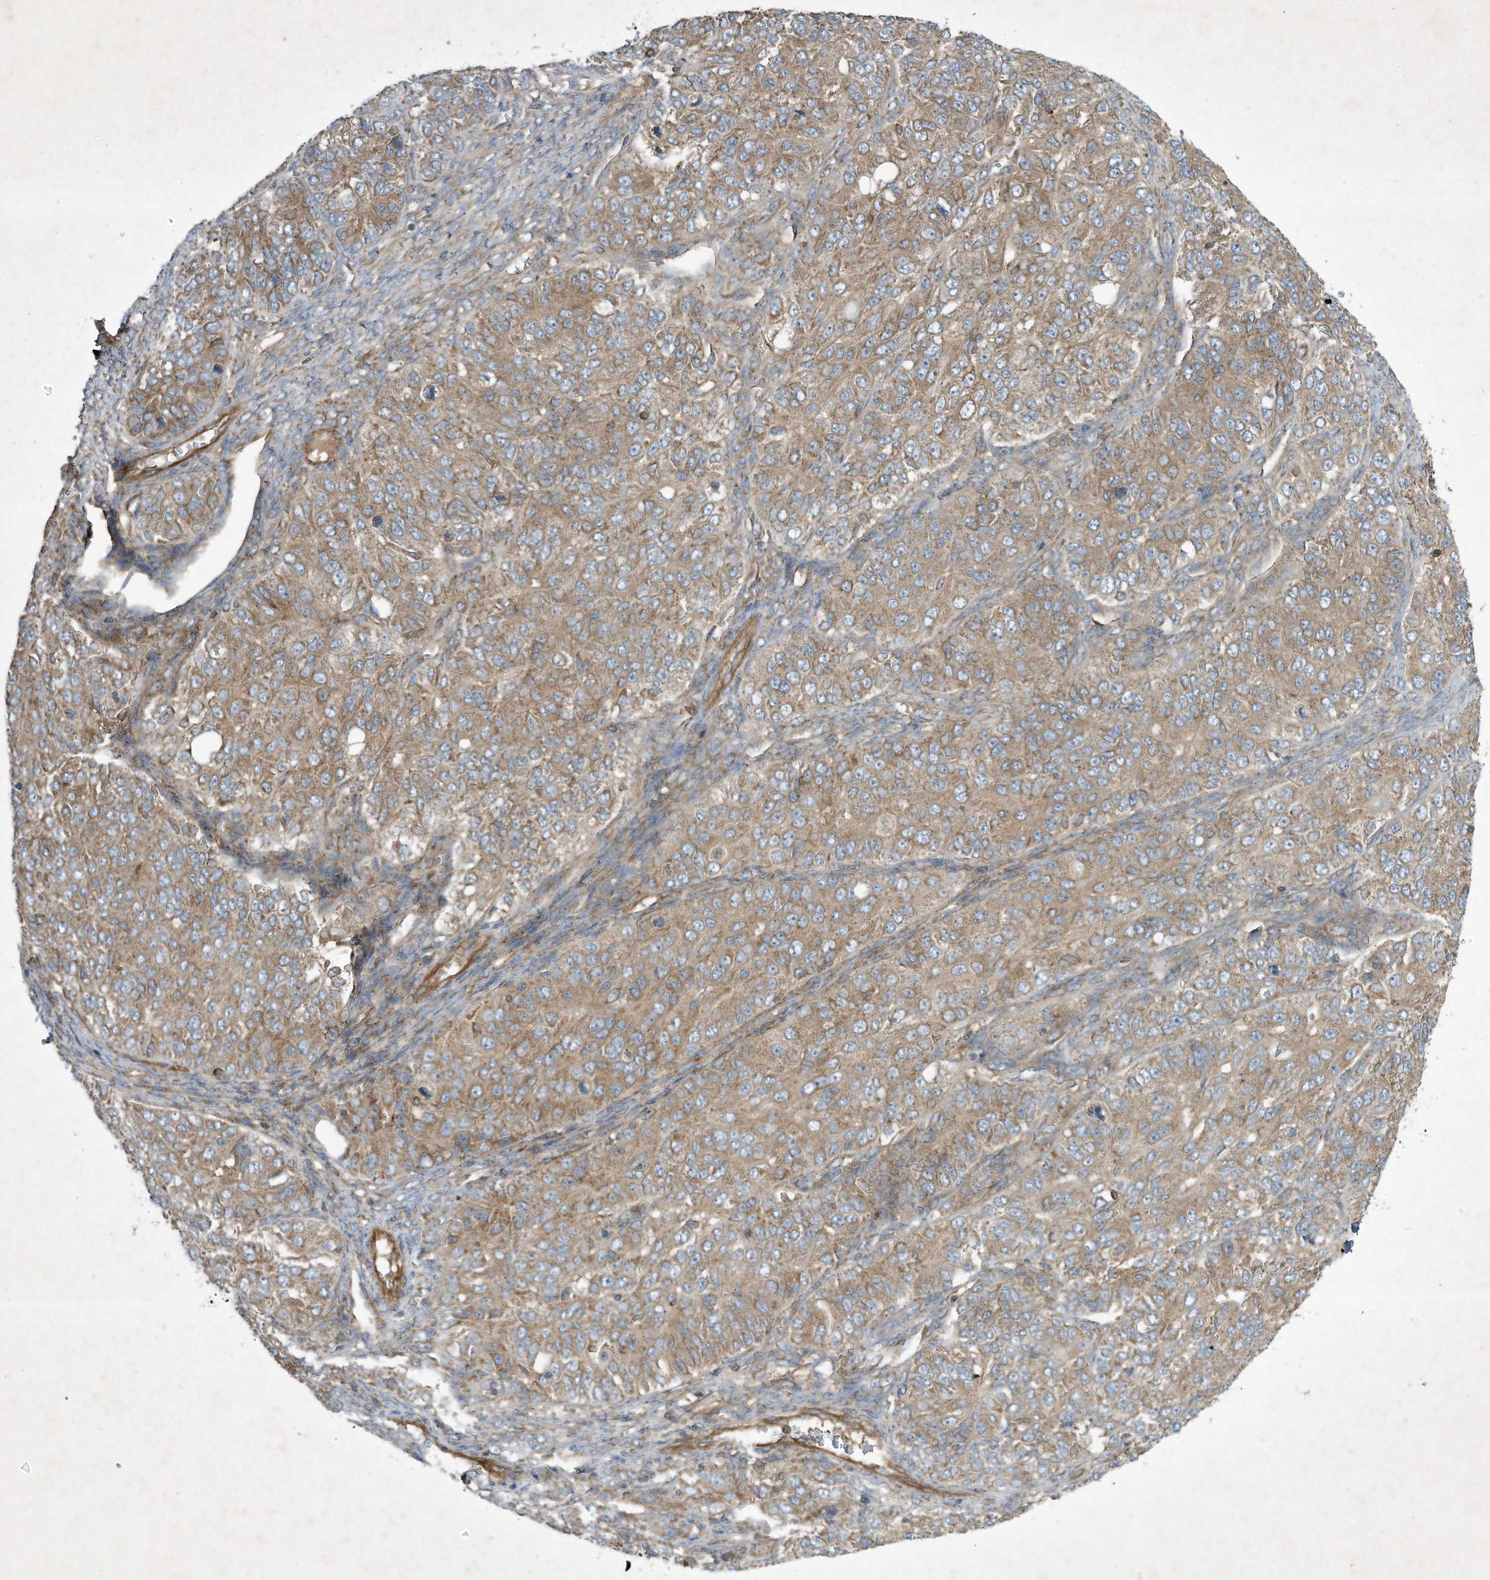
{"staining": {"intensity": "moderate", "quantity": ">75%", "location": "cytoplasmic/membranous"}, "tissue": "ovarian cancer", "cell_type": "Tumor cells", "image_type": "cancer", "snomed": [{"axis": "morphology", "description": "Carcinoma, endometroid"}, {"axis": "topography", "description": "Ovary"}], "caption": "Immunohistochemistry (IHC) histopathology image of ovarian cancer (endometroid carcinoma) stained for a protein (brown), which displays medium levels of moderate cytoplasmic/membranous staining in approximately >75% of tumor cells.", "gene": "SYNJ2", "patient": {"sex": "female", "age": 51}}